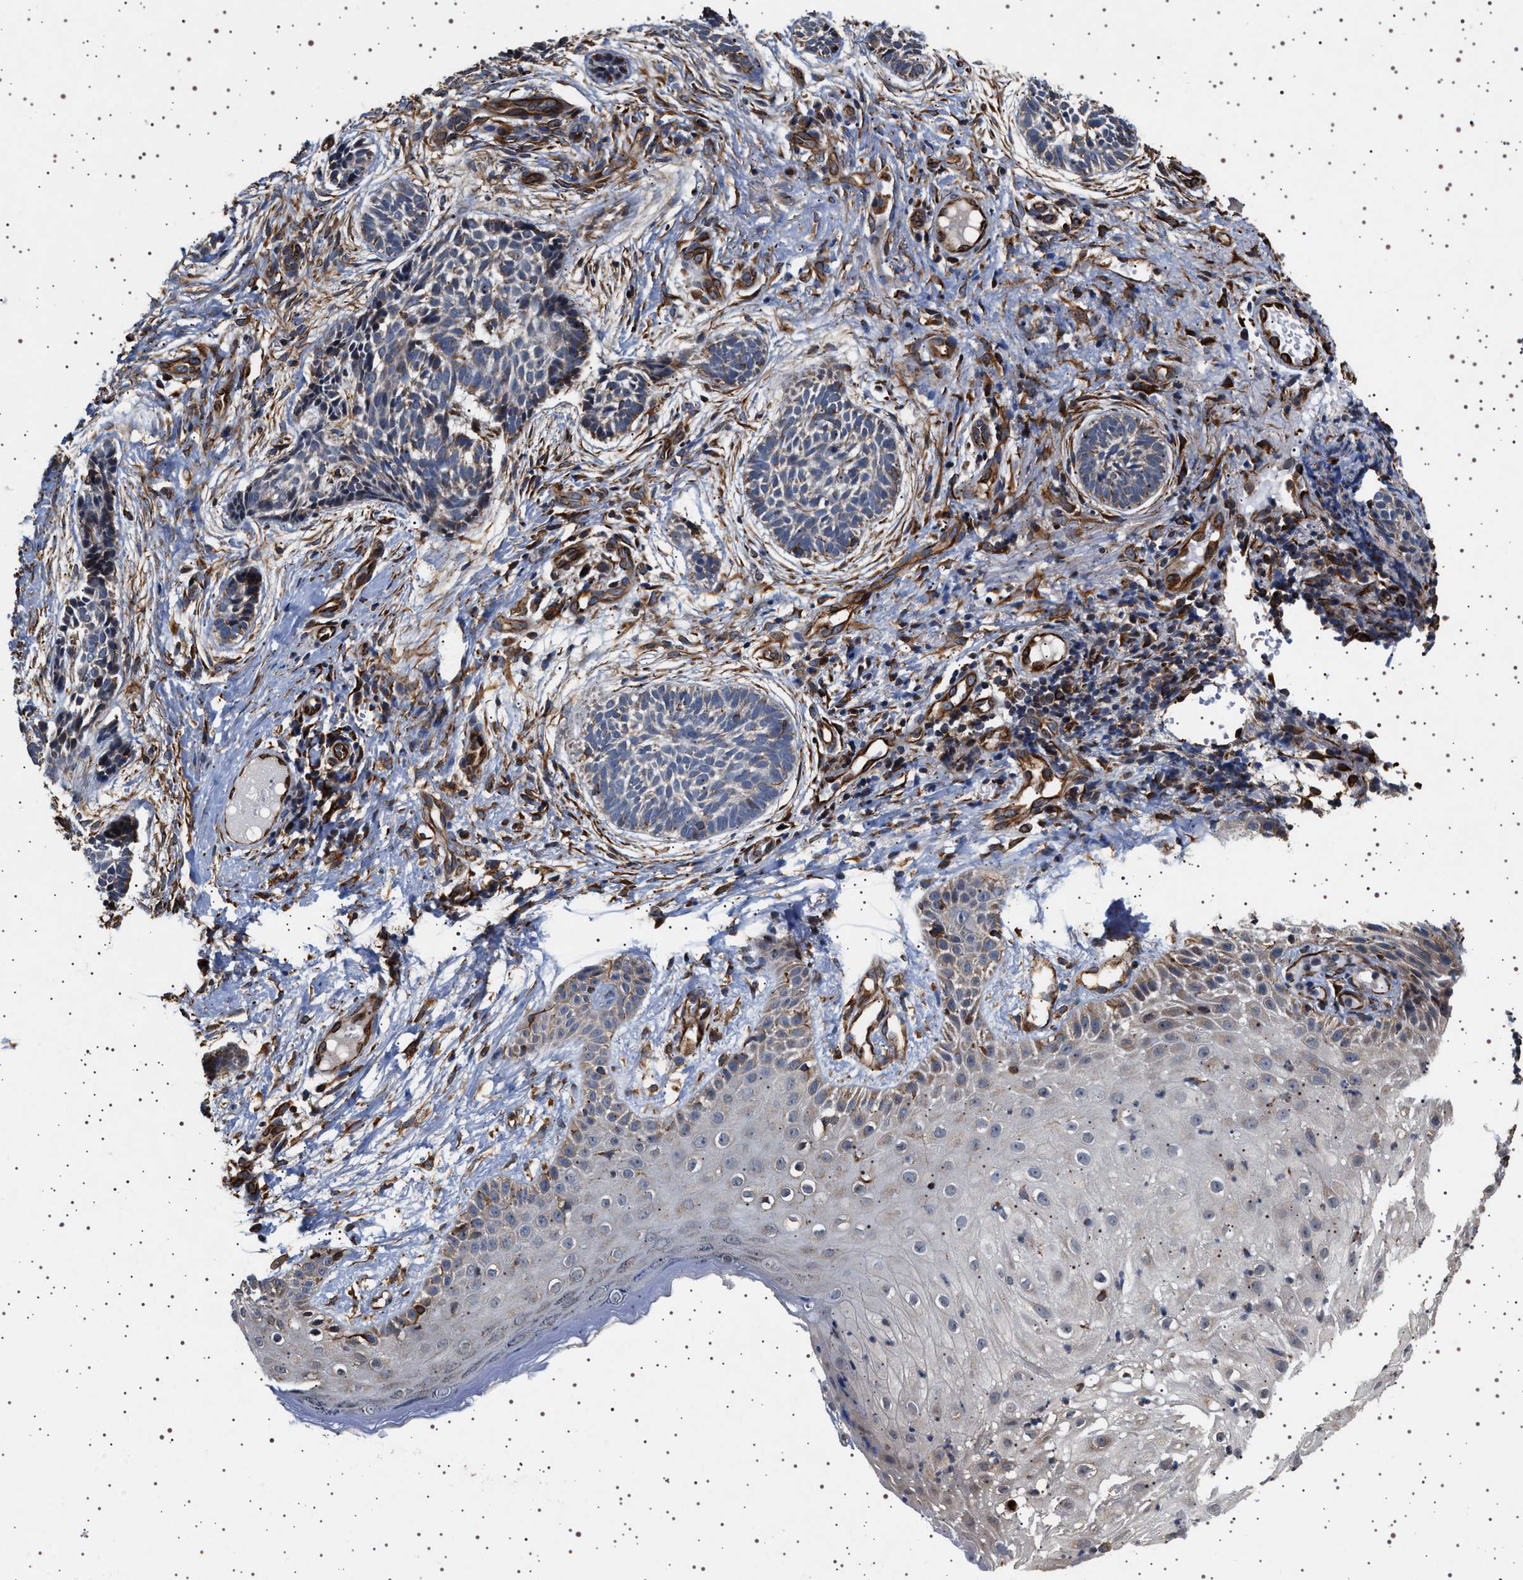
{"staining": {"intensity": "negative", "quantity": "none", "location": "none"}, "tissue": "skin cancer", "cell_type": "Tumor cells", "image_type": "cancer", "snomed": [{"axis": "morphology", "description": "Normal tissue, NOS"}, {"axis": "morphology", "description": "Basal cell carcinoma"}, {"axis": "topography", "description": "Skin"}], "caption": "Immunohistochemistry (IHC) image of basal cell carcinoma (skin) stained for a protein (brown), which shows no expression in tumor cells.", "gene": "TRUB2", "patient": {"sex": "male", "age": 63}}